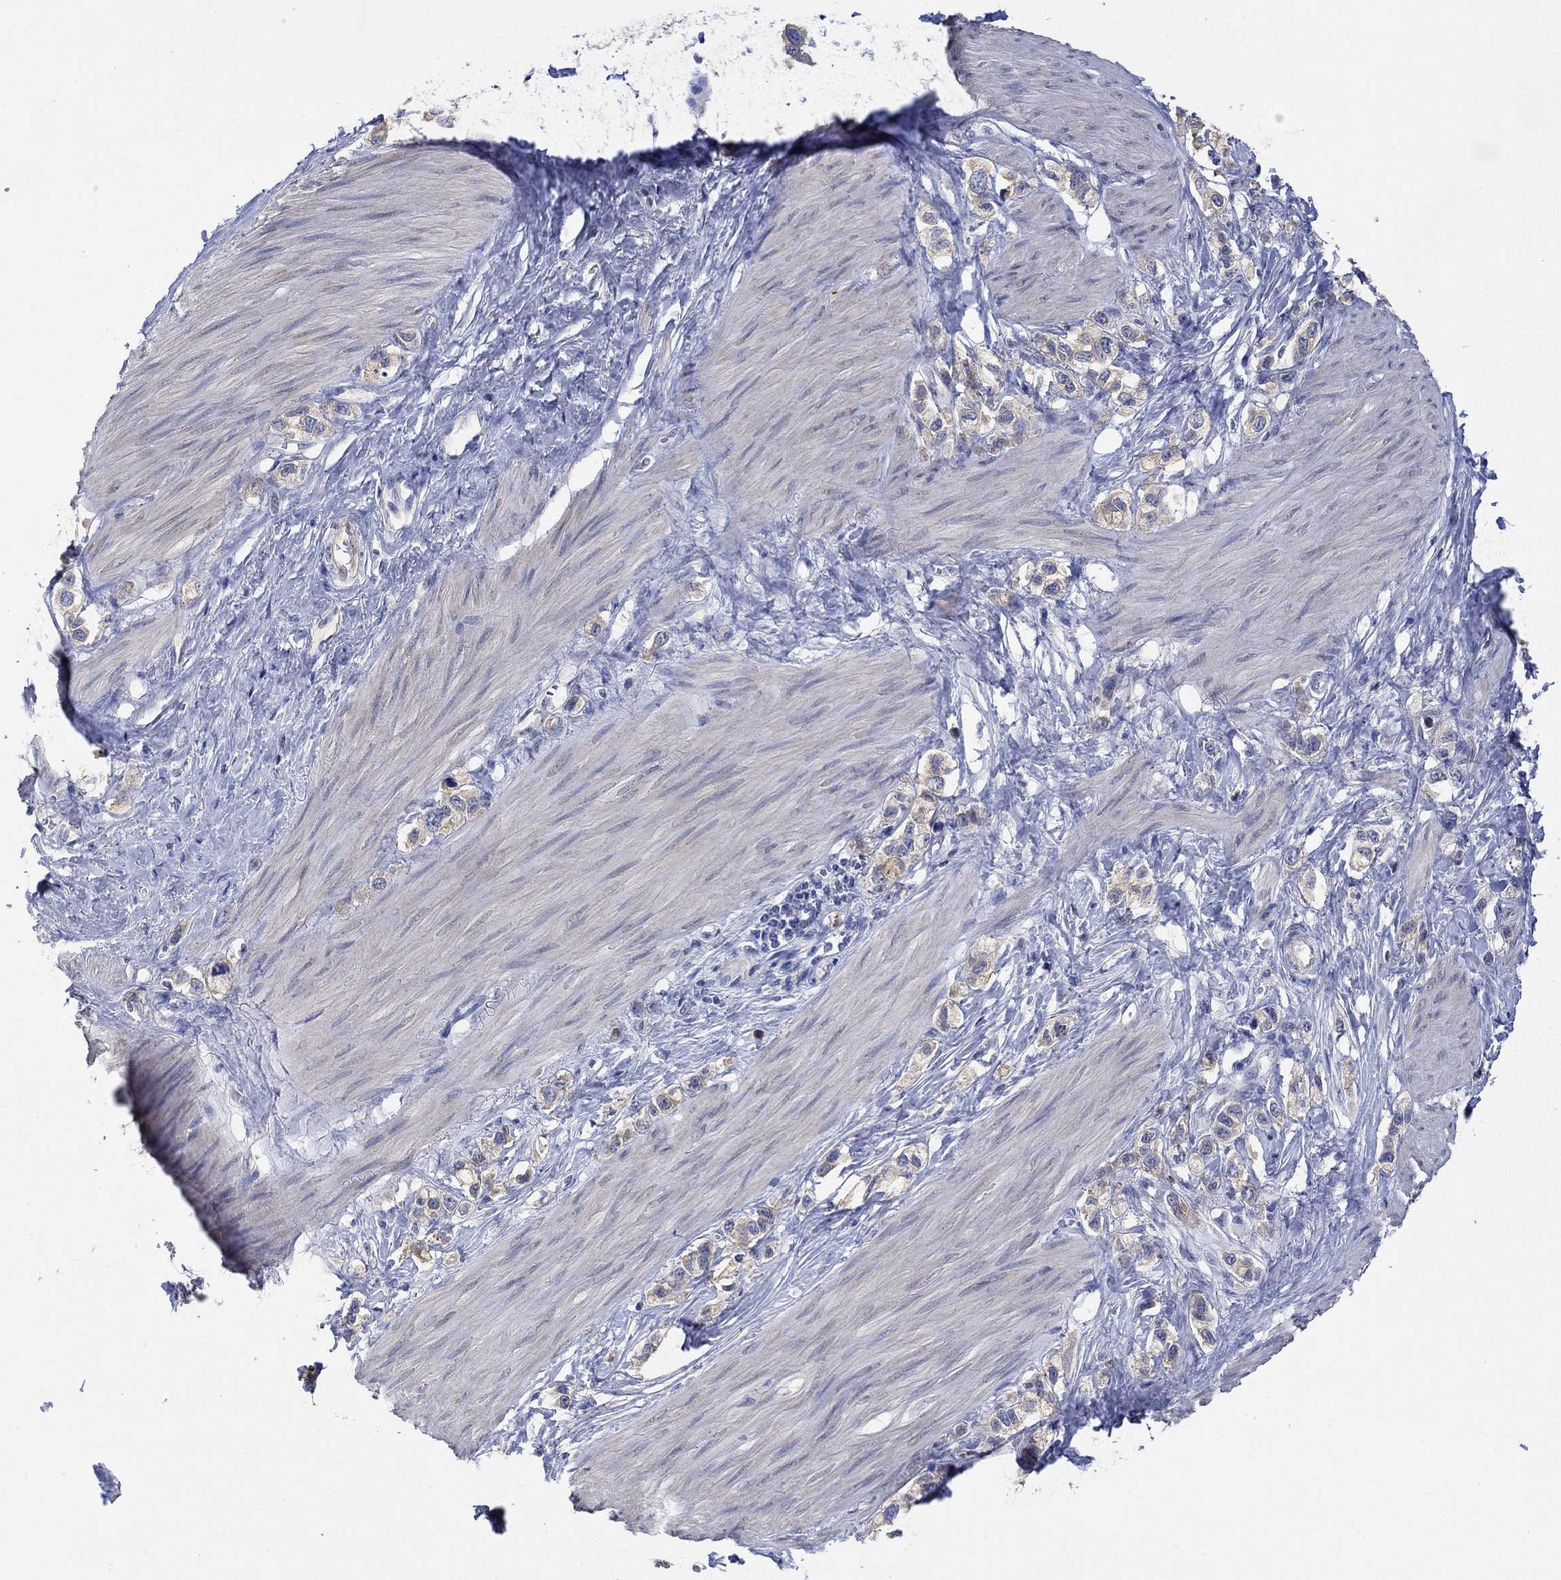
{"staining": {"intensity": "moderate", "quantity": "25%-75%", "location": "cytoplasmic/membranous"}, "tissue": "stomach cancer", "cell_type": "Tumor cells", "image_type": "cancer", "snomed": [{"axis": "morphology", "description": "Normal tissue, NOS"}, {"axis": "morphology", "description": "Adenocarcinoma, NOS"}, {"axis": "morphology", "description": "Adenocarcinoma, High grade"}, {"axis": "topography", "description": "Stomach, upper"}, {"axis": "topography", "description": "Stomach"}], "caption": "The micrograph reveals a brown stain indicating the presence of a protein in the cytoplasmic/membranous of tumor cells in stomach adenocarcinoma. The protein is stained brown, and the nuclei are stained in blue (DAB (3,3'-diaminobenzidine) IHC with brightfield microscopy, high magnification).", "gene": "AGRP", "patient": {"sex": "female", "age": 65}}